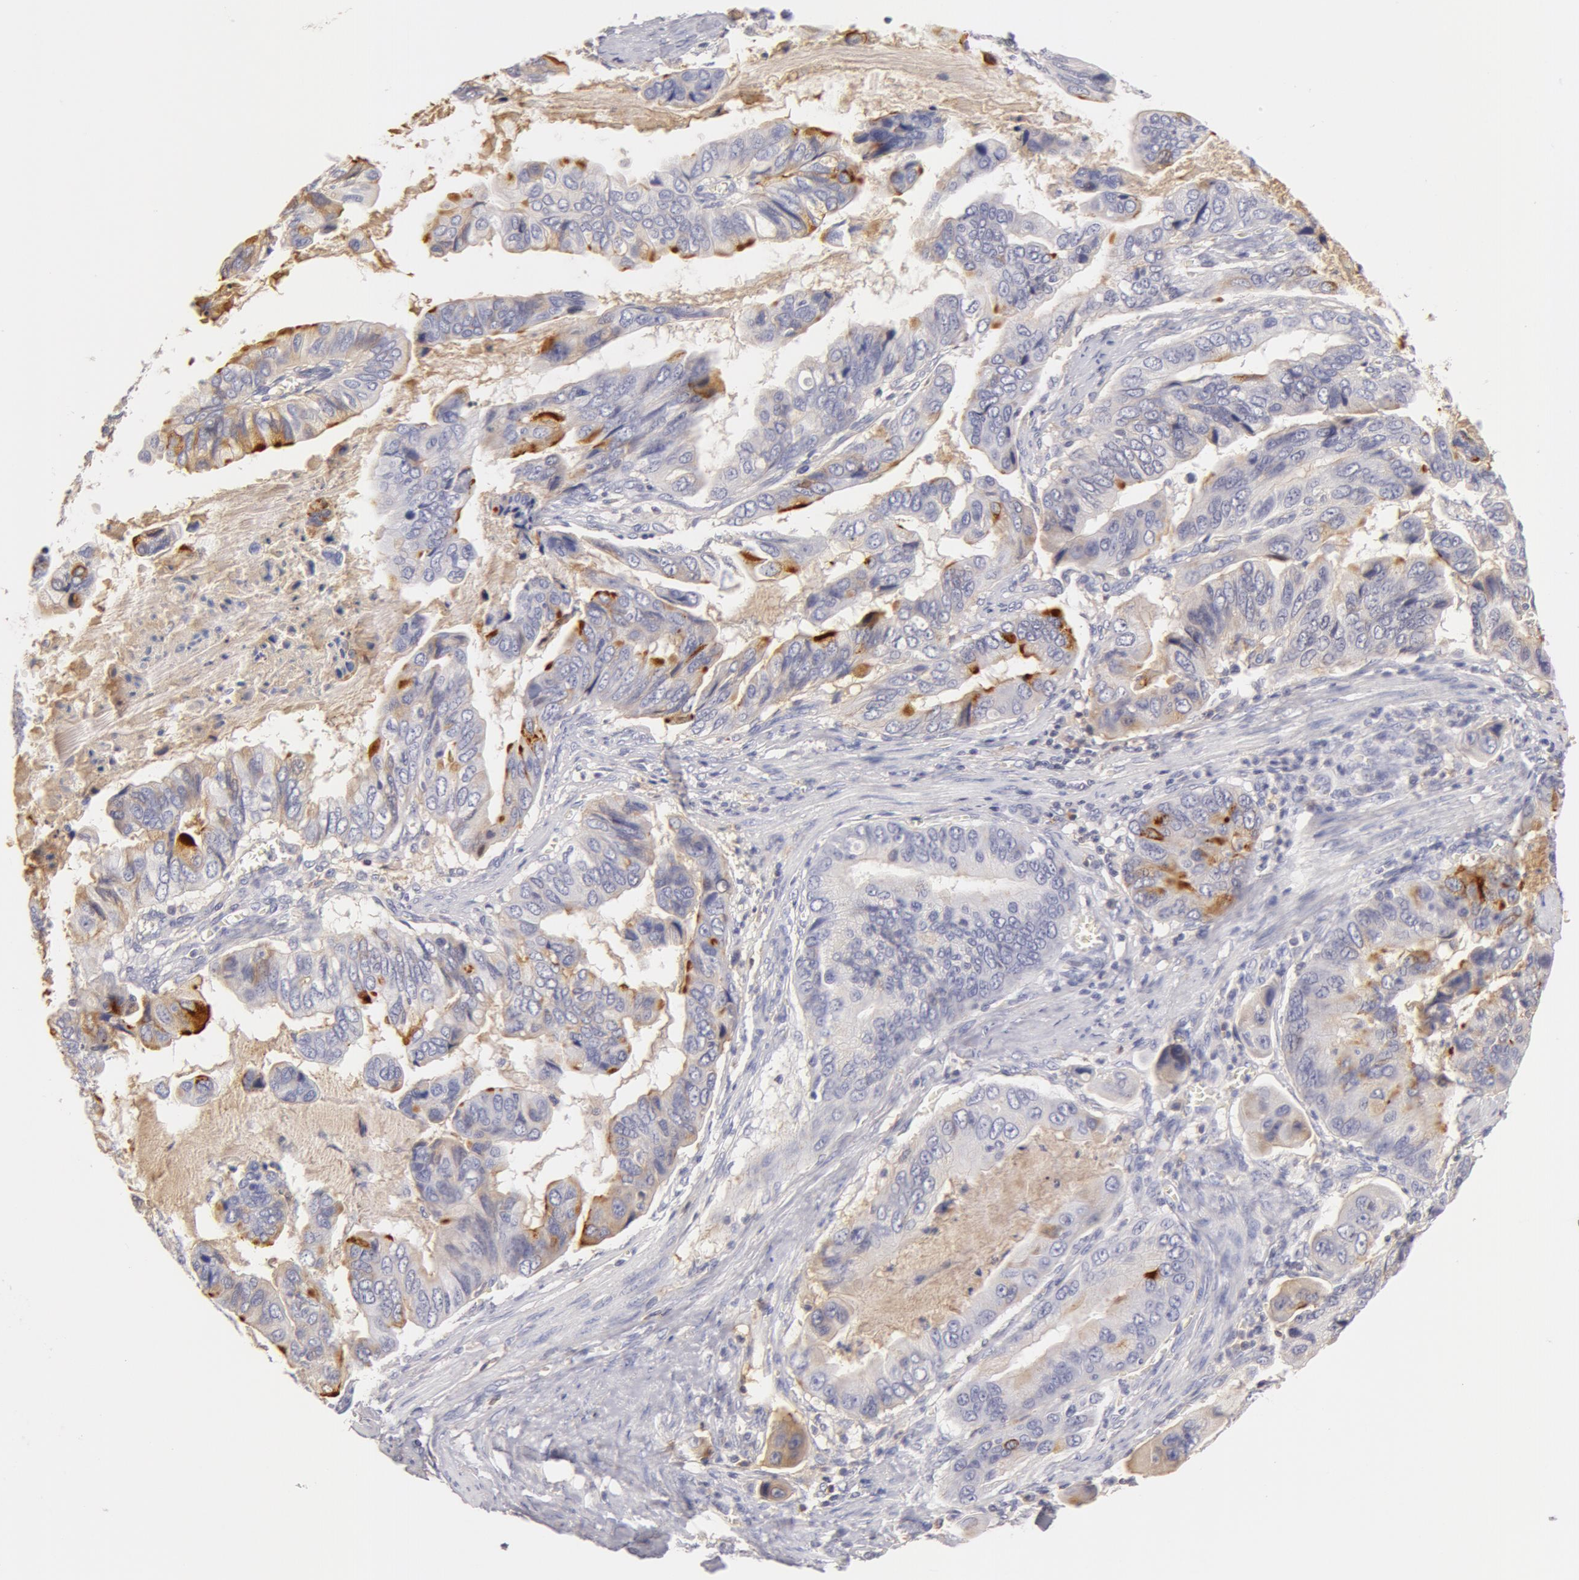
{"staining": {"intensity": "moderate", "quantity": "25%-75%", "location": "cytoplasmic/membranous"}, "tissue": "stomach cancer", "cell_type": "Tumor cells", "image_type": "cancer", "snomed": [{"axis": "morphology", "description": "Adenocarcinoma, NOS"}, {"axis": "topography", "description": "Stomach, upper"}], "caption": "Tumor cells show moderate cytoplasmic/membranous positivity in approximately 25%-75% of cells in stomach adenocarcinoma.", "gene": "GC", "patient": {"sex": "male", "age": 80}}